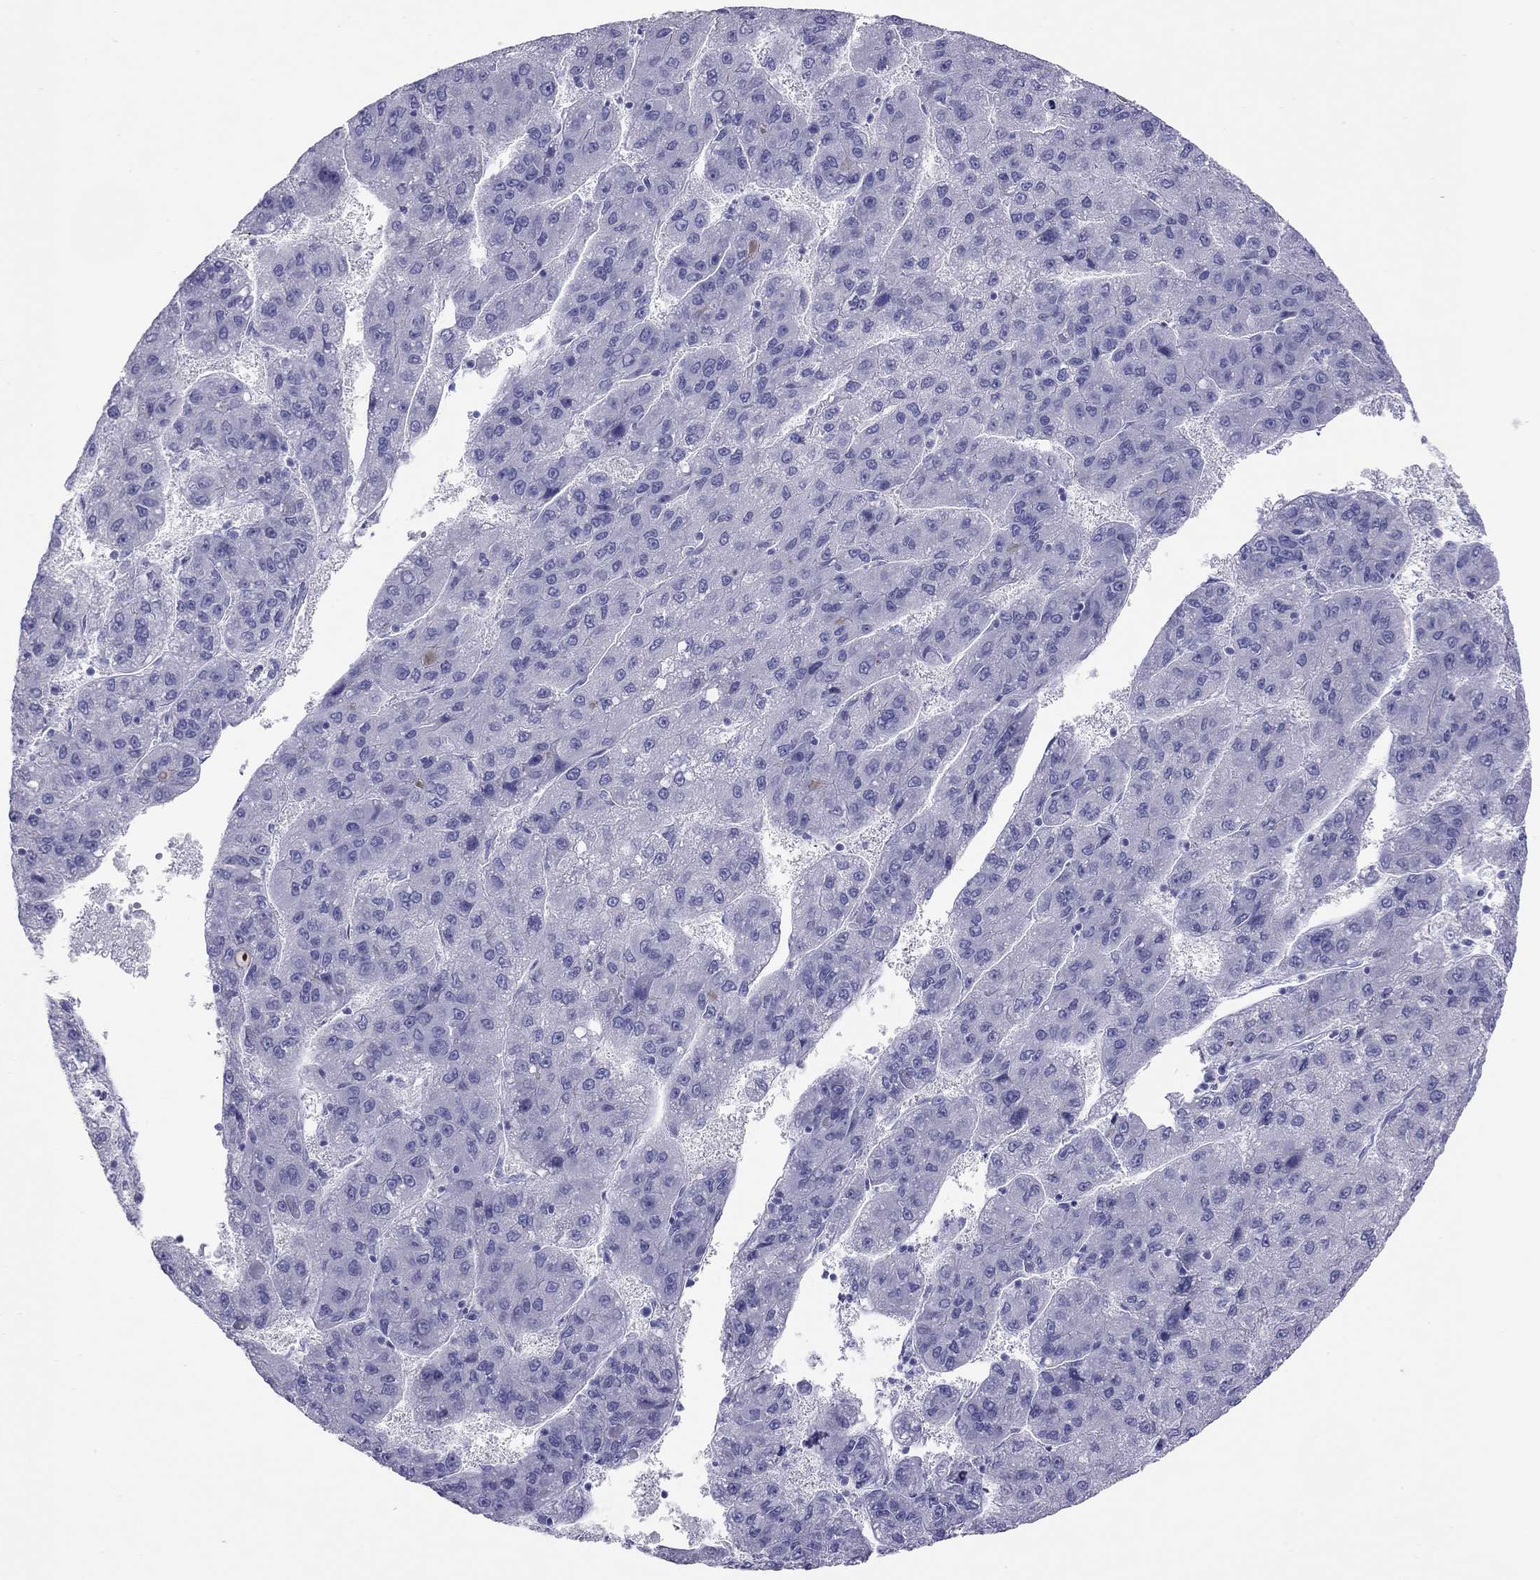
{"staining": {"intensity": "negative", "quantity": "none", "location": "none"}, "tissue": "liver cancer", "cell_type": "Tumor cells", "image_type": "cancer", "snomed": [{"axis": "morphology", "description": "Carcinoma, Hepatocellular, NOS"}, {"axis": "topography", "description": "Liver"}], "caption": "Liver cancer stained for a protein using IHC exhibits no expression tumor cells.", "gene": "HLA-DQB2", "patient": {"sex": "female", "age": 82}}